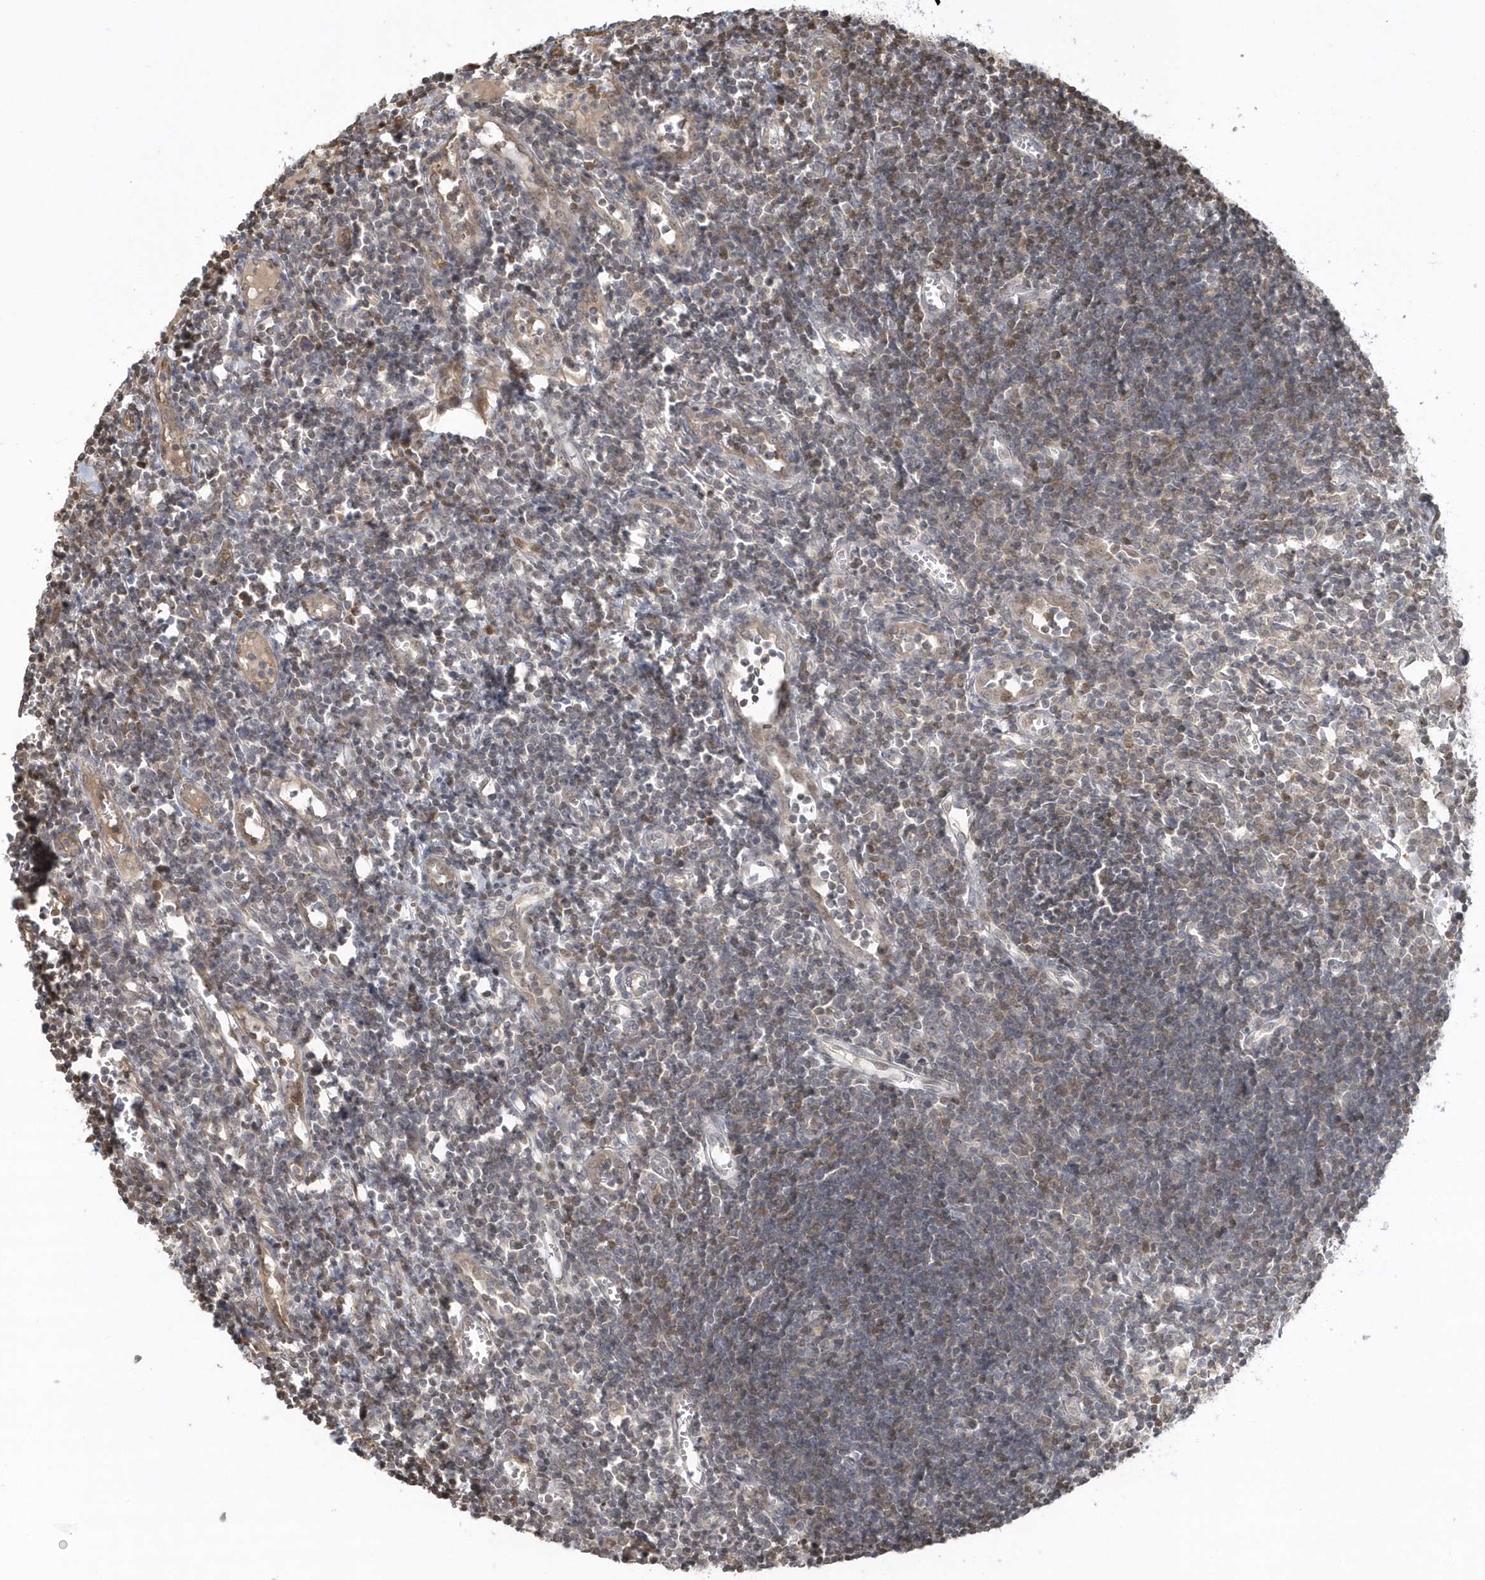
{"staining": {"intensity": "weak", "quantity": "<25%", "location": "nuclear"}, "tissue": "lymph node", "cell_type": "Germinal center cells", "image_type": "normal", "snomed": [{"axis": "morphology", "description": "Normal tissue, NOS"}, {"axis": "morphology", "description": "Malignant melanoma, Metastatic site"}, {"axis": "topography", "description": "Lymph node"}], "caption": "Immunohistochemistry micrograph of unremarkable lymph node stained for a protein (brown), which reveals no staining in germinal center cells. (Stains: DAB immunohistochemistry (IHC) with hematoxylin counter stain, Microscopy: brightfield microscopy at high magnification).", "gene": "SUMO2", "patient": {"sex": "male", "age": 41}}